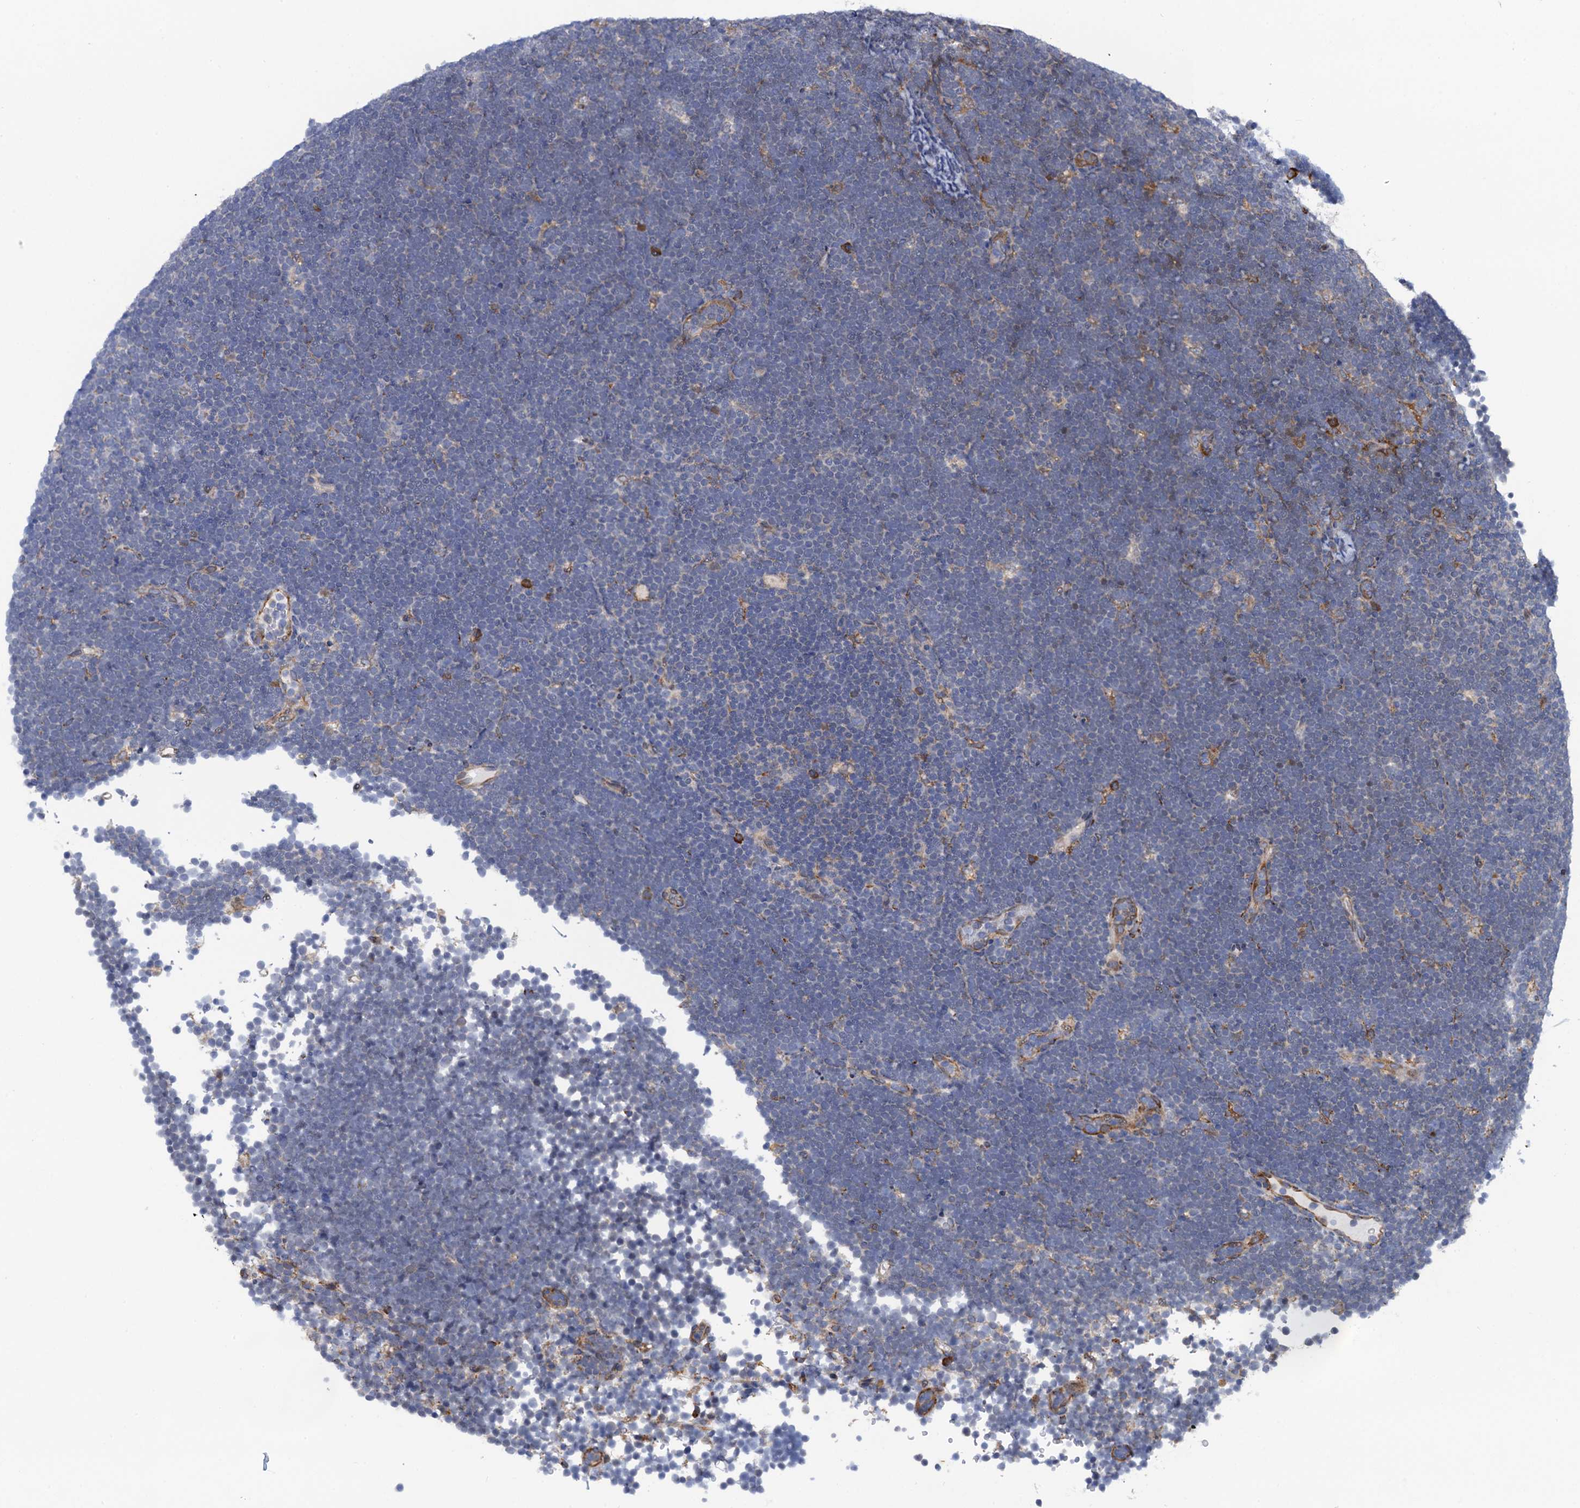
{"staining": {"intensity": "negative", "quantity": "none", "location": "none"}, "tissue": "lymphoma", "cell_type": "Tumor cells", "image_type": "cancer", "snomed": [{"axis": "morphology", "description": "Malignant lymphoma, non-Hodgkin's type, High grade"}, {"axis": "topography", "description": "Lymph node"}], "caption": "Immunohistochemical staining of human lymphoma shows no significant expression in tumor cells.", "gene": "PGLS", "patient": {"sex": "male", "age": 13}}